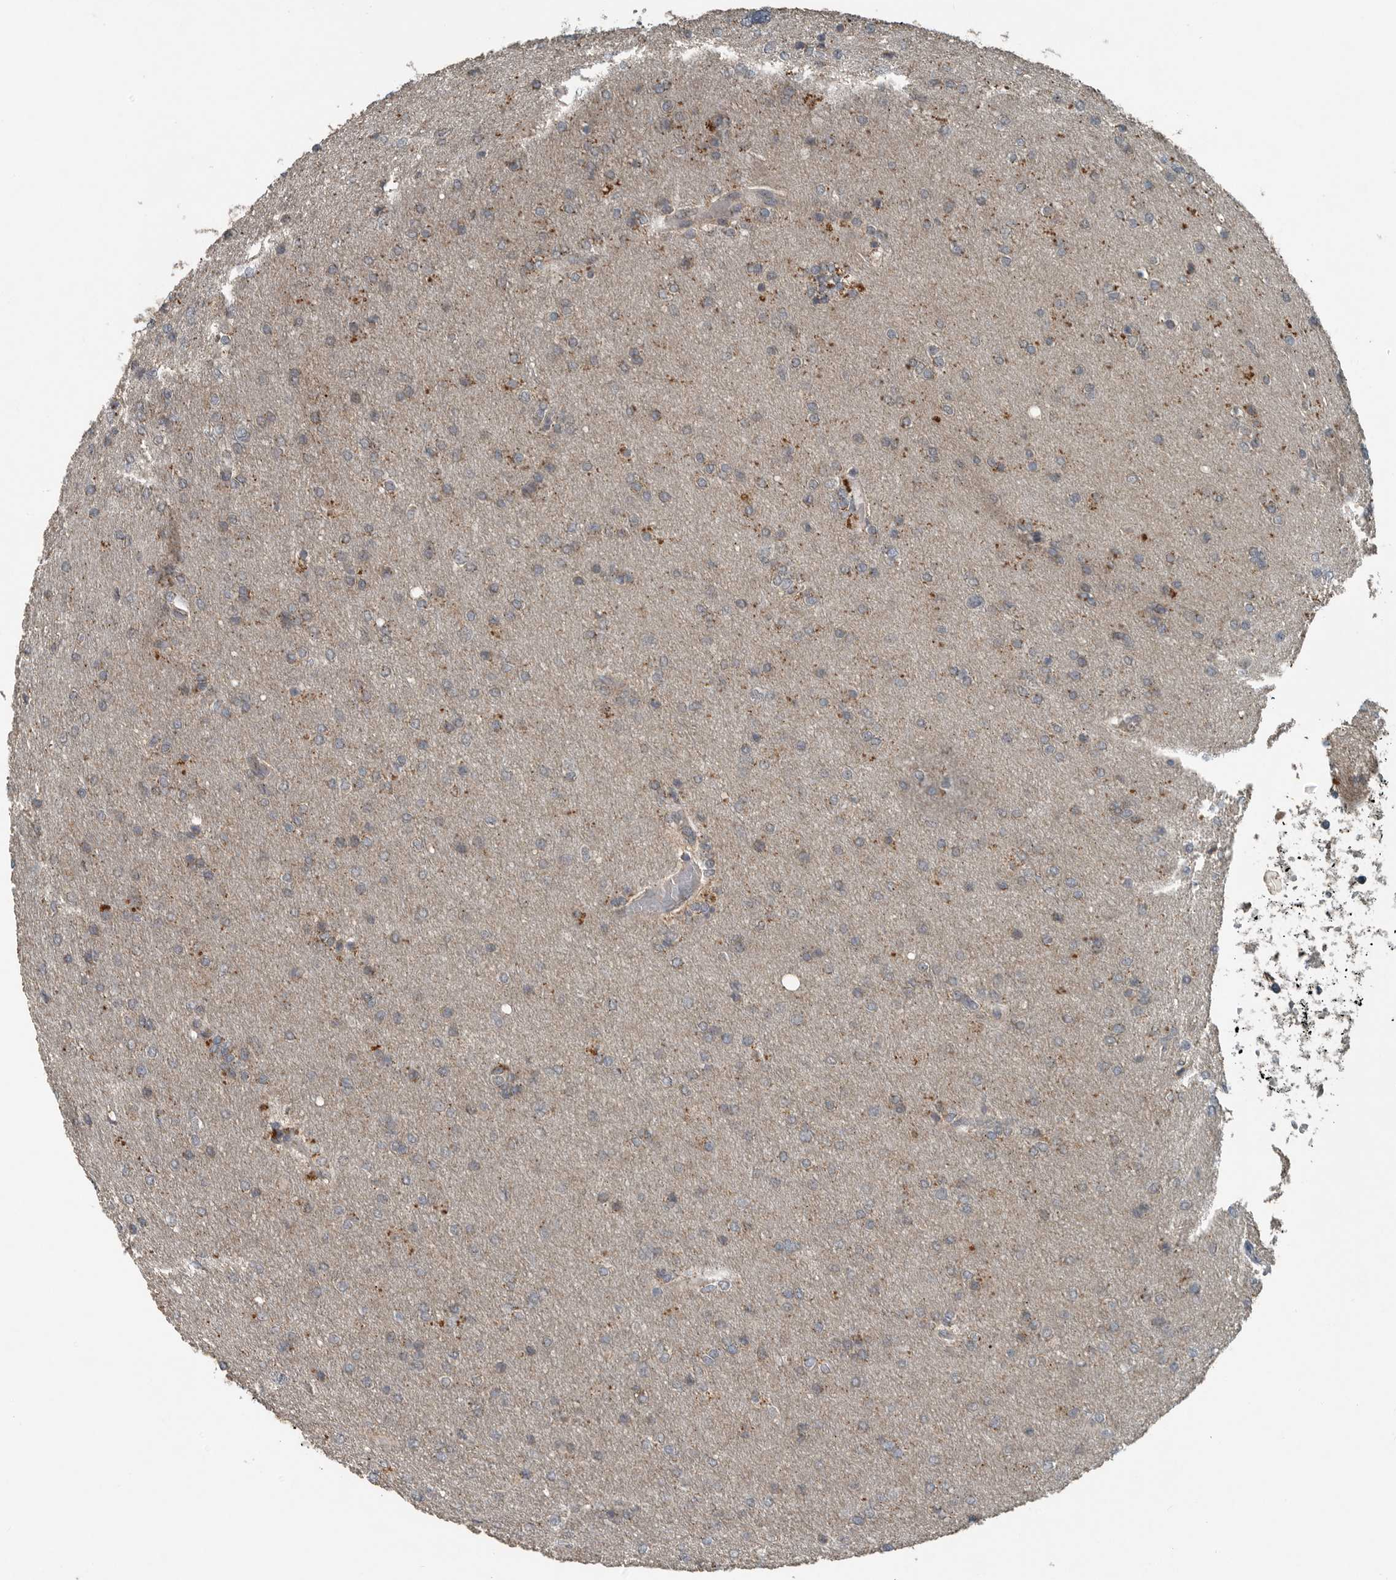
{"staining": {"intensity": "negative", "quantity": "none", "location": "none"}, "tissue": "glioma", "cell_type": "Tumor cells", "image_type": "cancer", "snomed": [{"axis": "morphology", "description": "Glioma, malignant, High grade"}, {"axis": "topography", "description": "Cerebral cortex"}], "caption": "Malignant high-grade glioma was stained to show a protein in brown. There is no significant positivity in tumor cells. (Stains: DAB IHC with hematoxylin counter stain, Microscopy: brightfield microscopy at high magnification).", "gene": "IL6ST", "patient": {"sex": "female", "age": 36}}